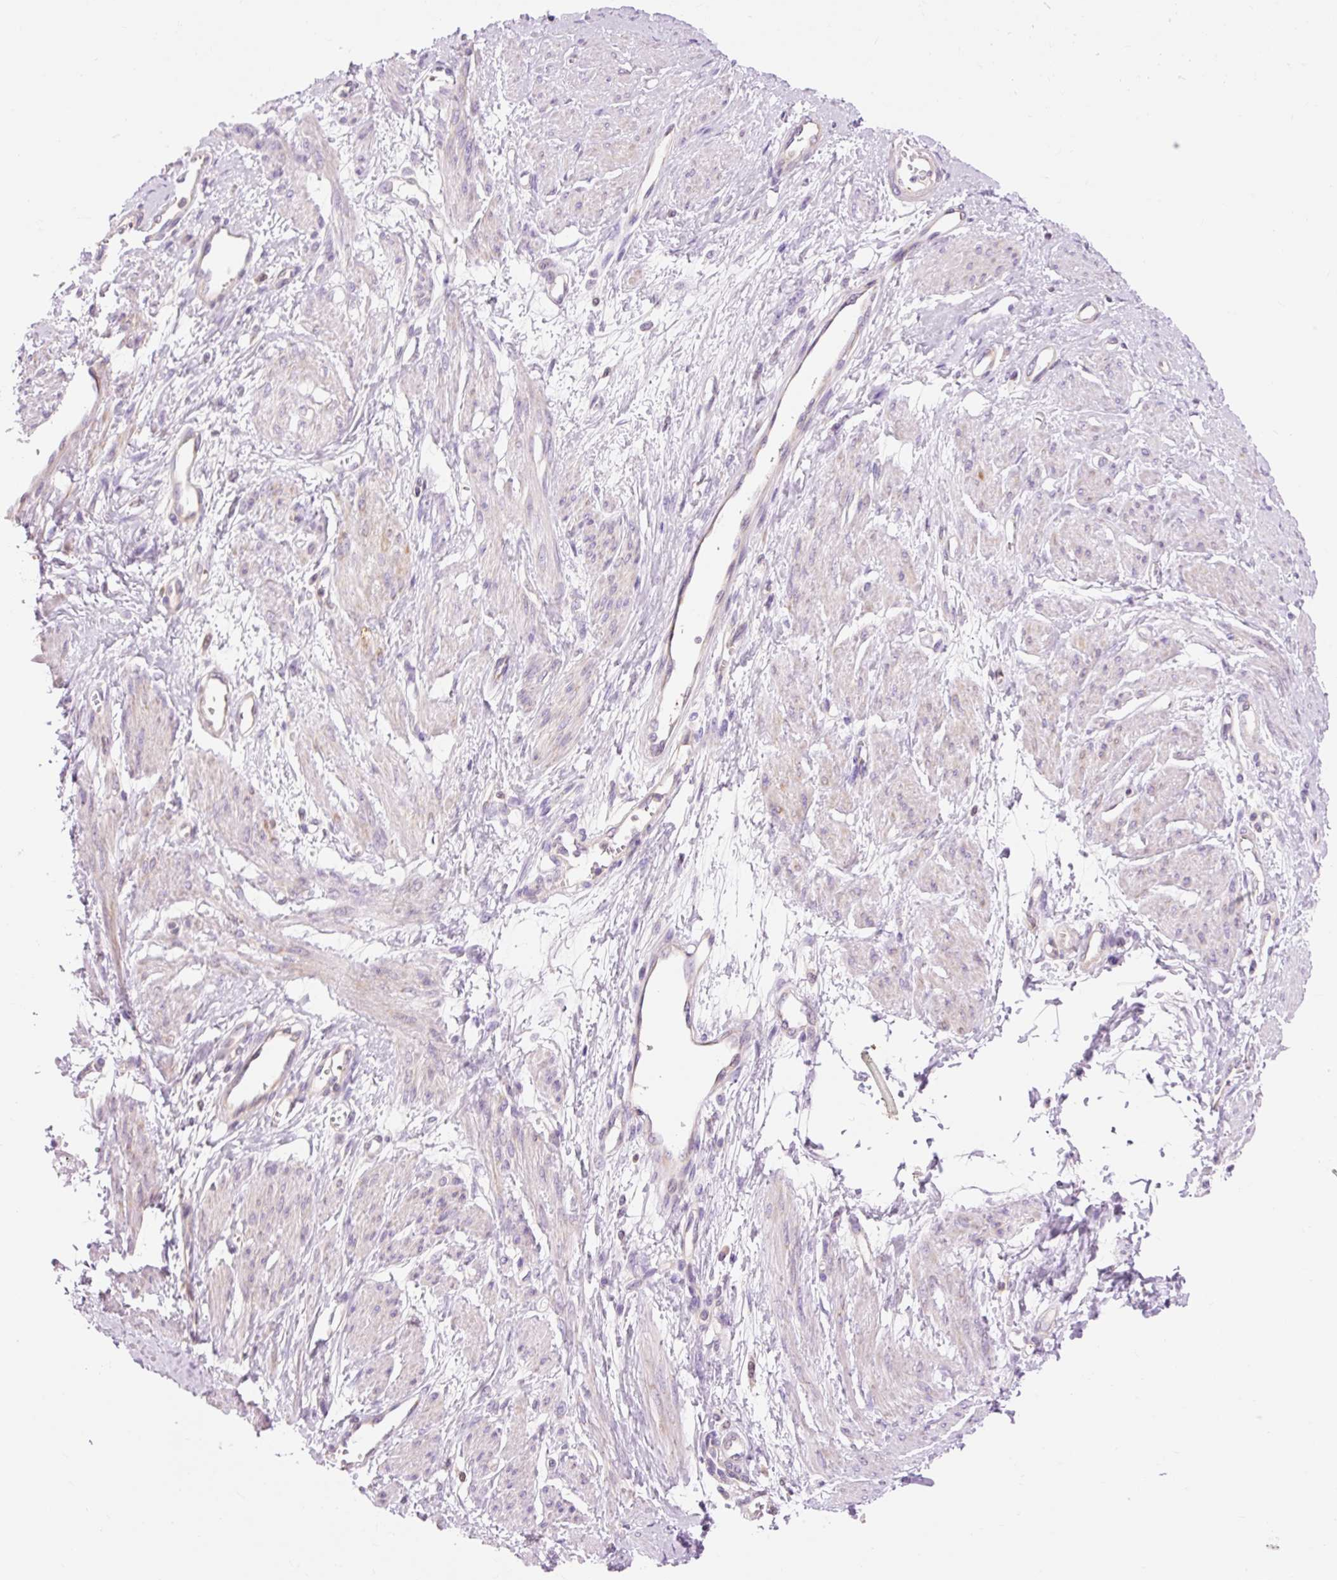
{"staining": {"intensity": "moderate", "quantity": "25%-75%", "location": "cytoplasmic/membranous"}, "tissue": "smooth muscle", "cell_type": "Smooth muscle cells", "image_type": "normal", "snomed": [{"axis": "morphology", "description": "Normal tissue, NOS"}, {"axis": "topography", "description": "Smooth muscle"}, {"axis": "topography", "description": "Uterus"}], "caption": "High-magnification brightfield microscopy of benign smooth muscle stained with DAB (3,3'-diaminobenzidine) (brown) and counterstained with hematoxylin (blue). smooth muscle cells exhibit moderate cytoplasmic/membranous staining is seen in approximately25%-75% of cells.", "gene": "IMMT", "patient": {"sex": "female", "age": 39}}